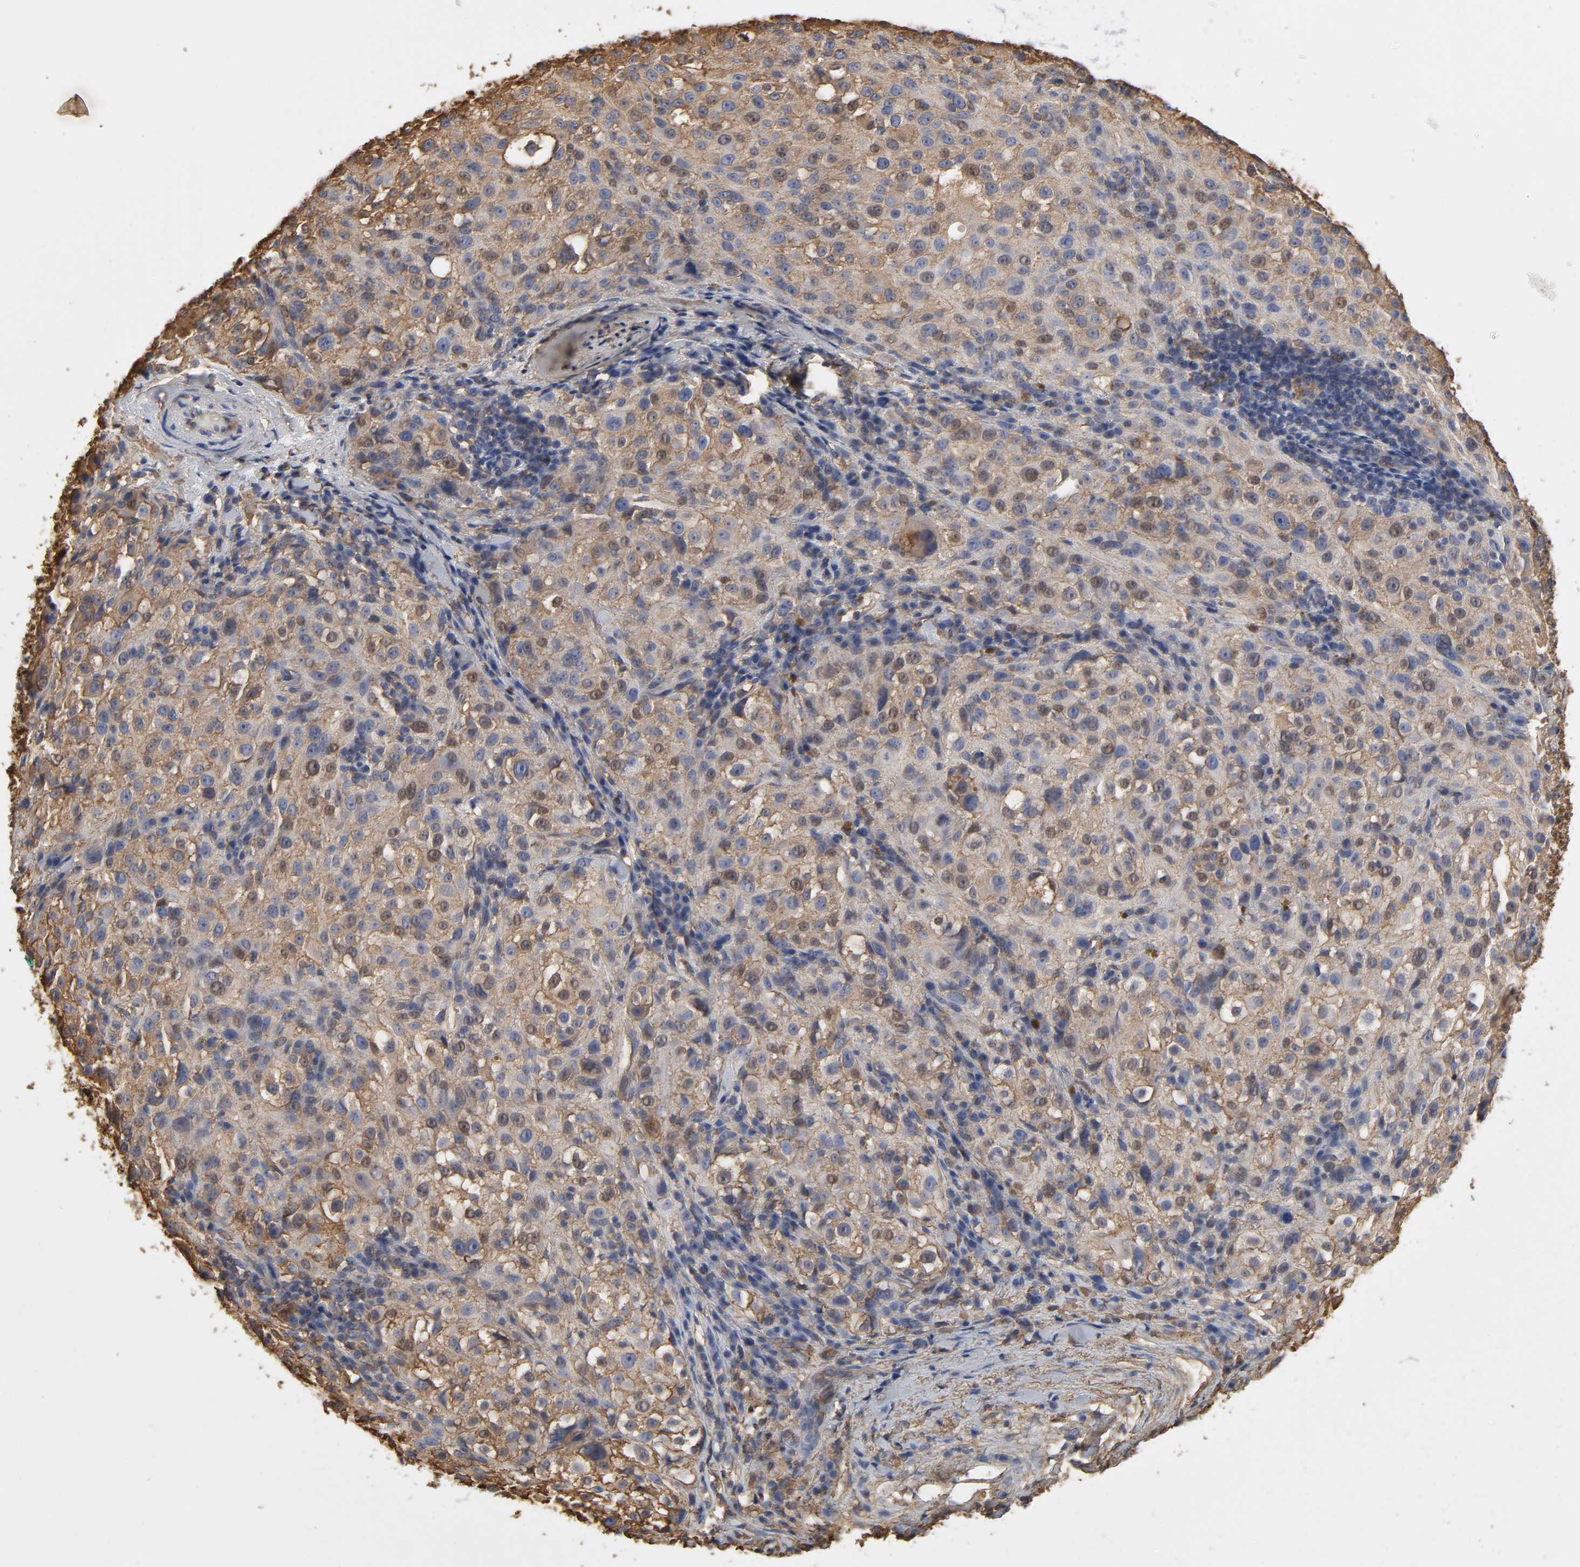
{"staining": {"intensity": "weak", "quantity": ">75%", "location": "cytoplasmic/membranous,nuclear"}, "tissue": "melanoma", "cell_type": "Tumor cells", "image_type": "cancer", "snomed": [{"axis": "morphology", "description": "Necrosis, NOS"}, {"axis": "morphology", "description": "Malignant melanoma, NOS"}, {"axis": "topography", "description": "Skin"}], "caption": "Melanoma tissue reveals weak cytoplasmic/membranous and nuclear expression in about >75% of tumor cells", "gene": "ANXA2", "patient": {"sex": "female", "age": 87}}